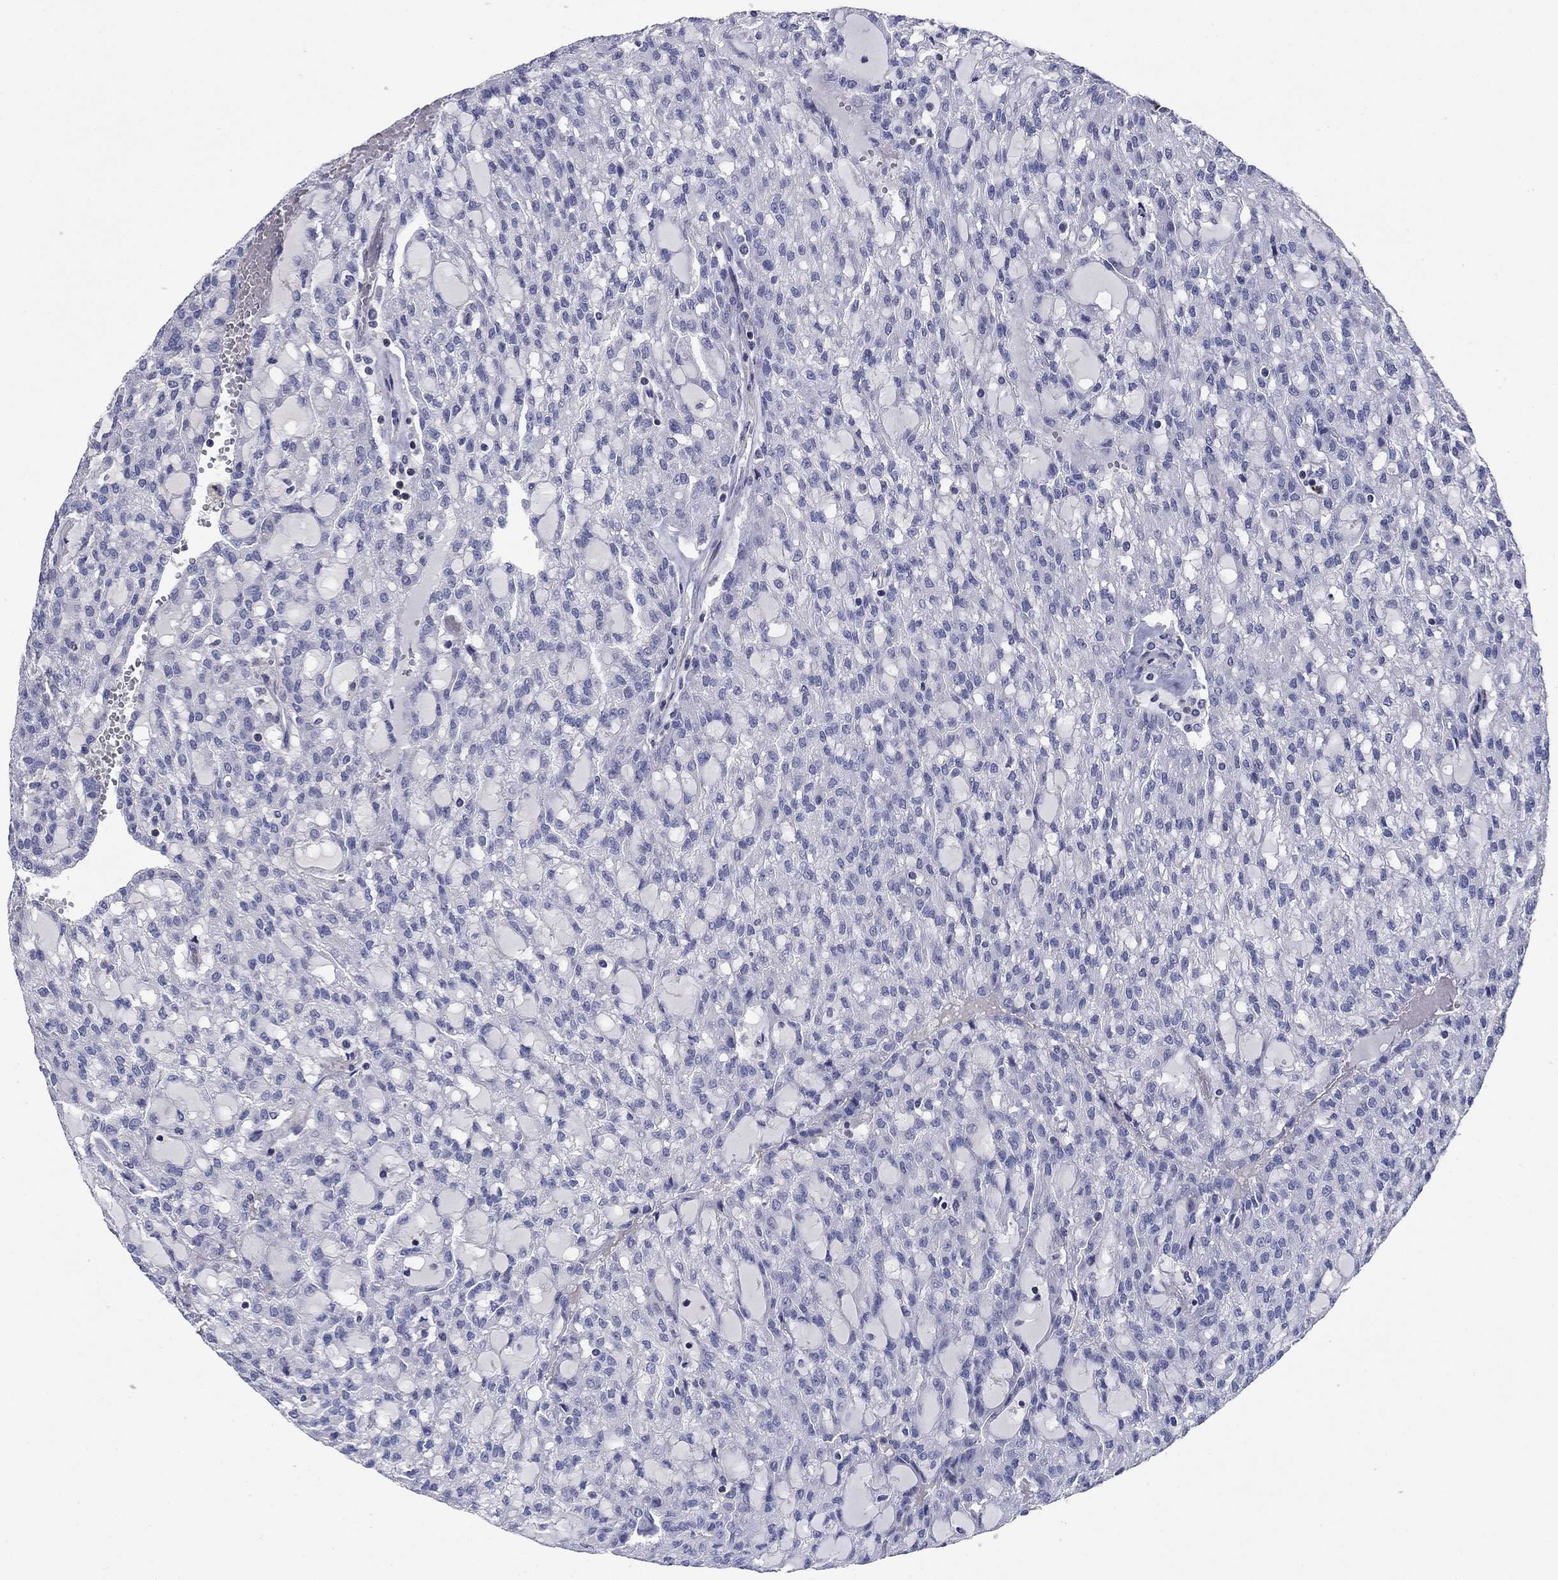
{"staining": {"intensity": "negative", "quantity": "none", "location": "none"}, "tissue": "renal cancer", "cell_type": "Tumor cells", "image_type": "cancer", "snomed": [{"axis": "morphology", "description": "Adenocarcinoma, NOS"}, {"axis": "topography", "description": "Kidney"}], "caption": "Renal cancer (adenocarcinoma) stained for a protein using immunohistochemistry (IHC) shows no staining tumor cells.", "gene": "PSD4", "patient": {"sex": "male", "age": 63}}